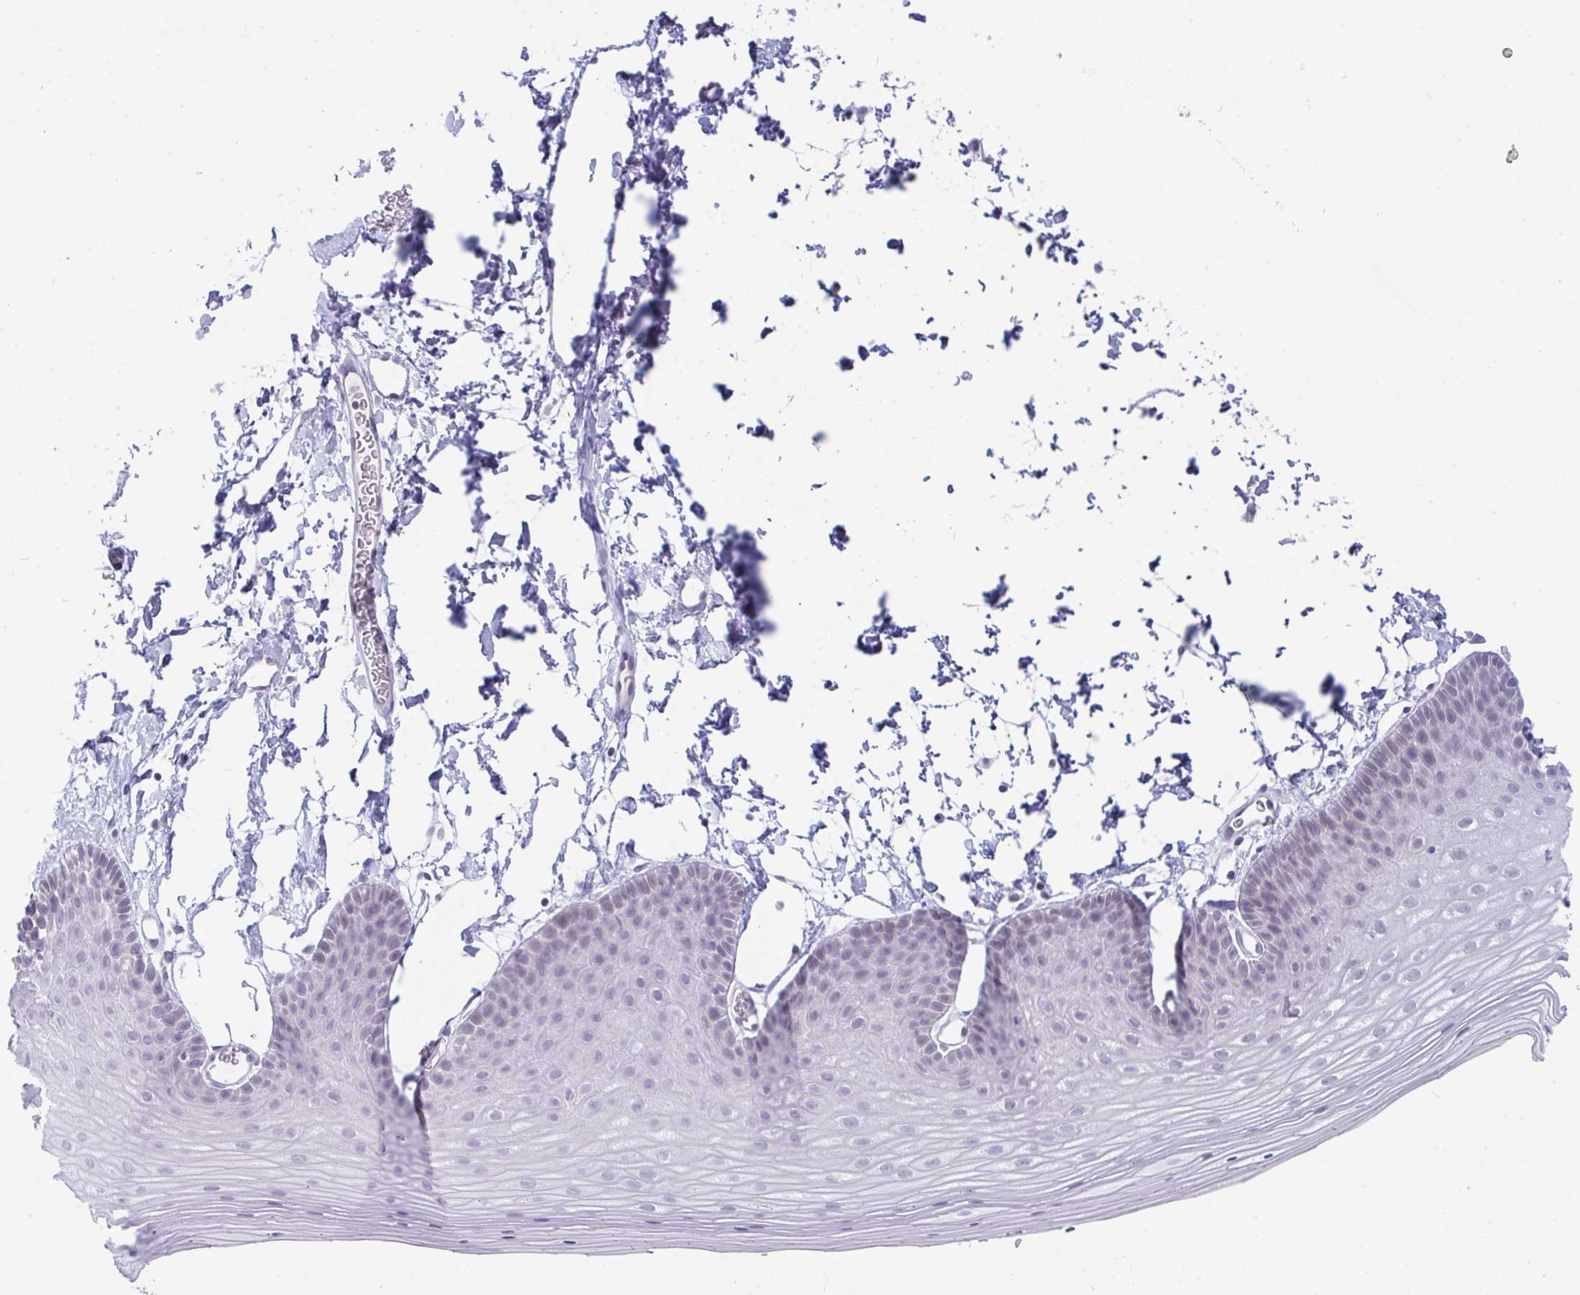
{"staining": {"intensity": "weak", "quantity": "<25%", "location": "nuclear"}, "tissue": "skin", "cell_type": "Epidermal cells", "image_type": "normal", "snomed": [{"axis": "morphology", "description": "Normal tissue, NOS"}, {"axis": "topography", "description": "Anal"}], "caption": "Skin stained for a protein using immunohistochemistry demonstrates no staining epidermal cells.", "gene": "BMAL2", "patient": {"sex": "male", "age": 53}}